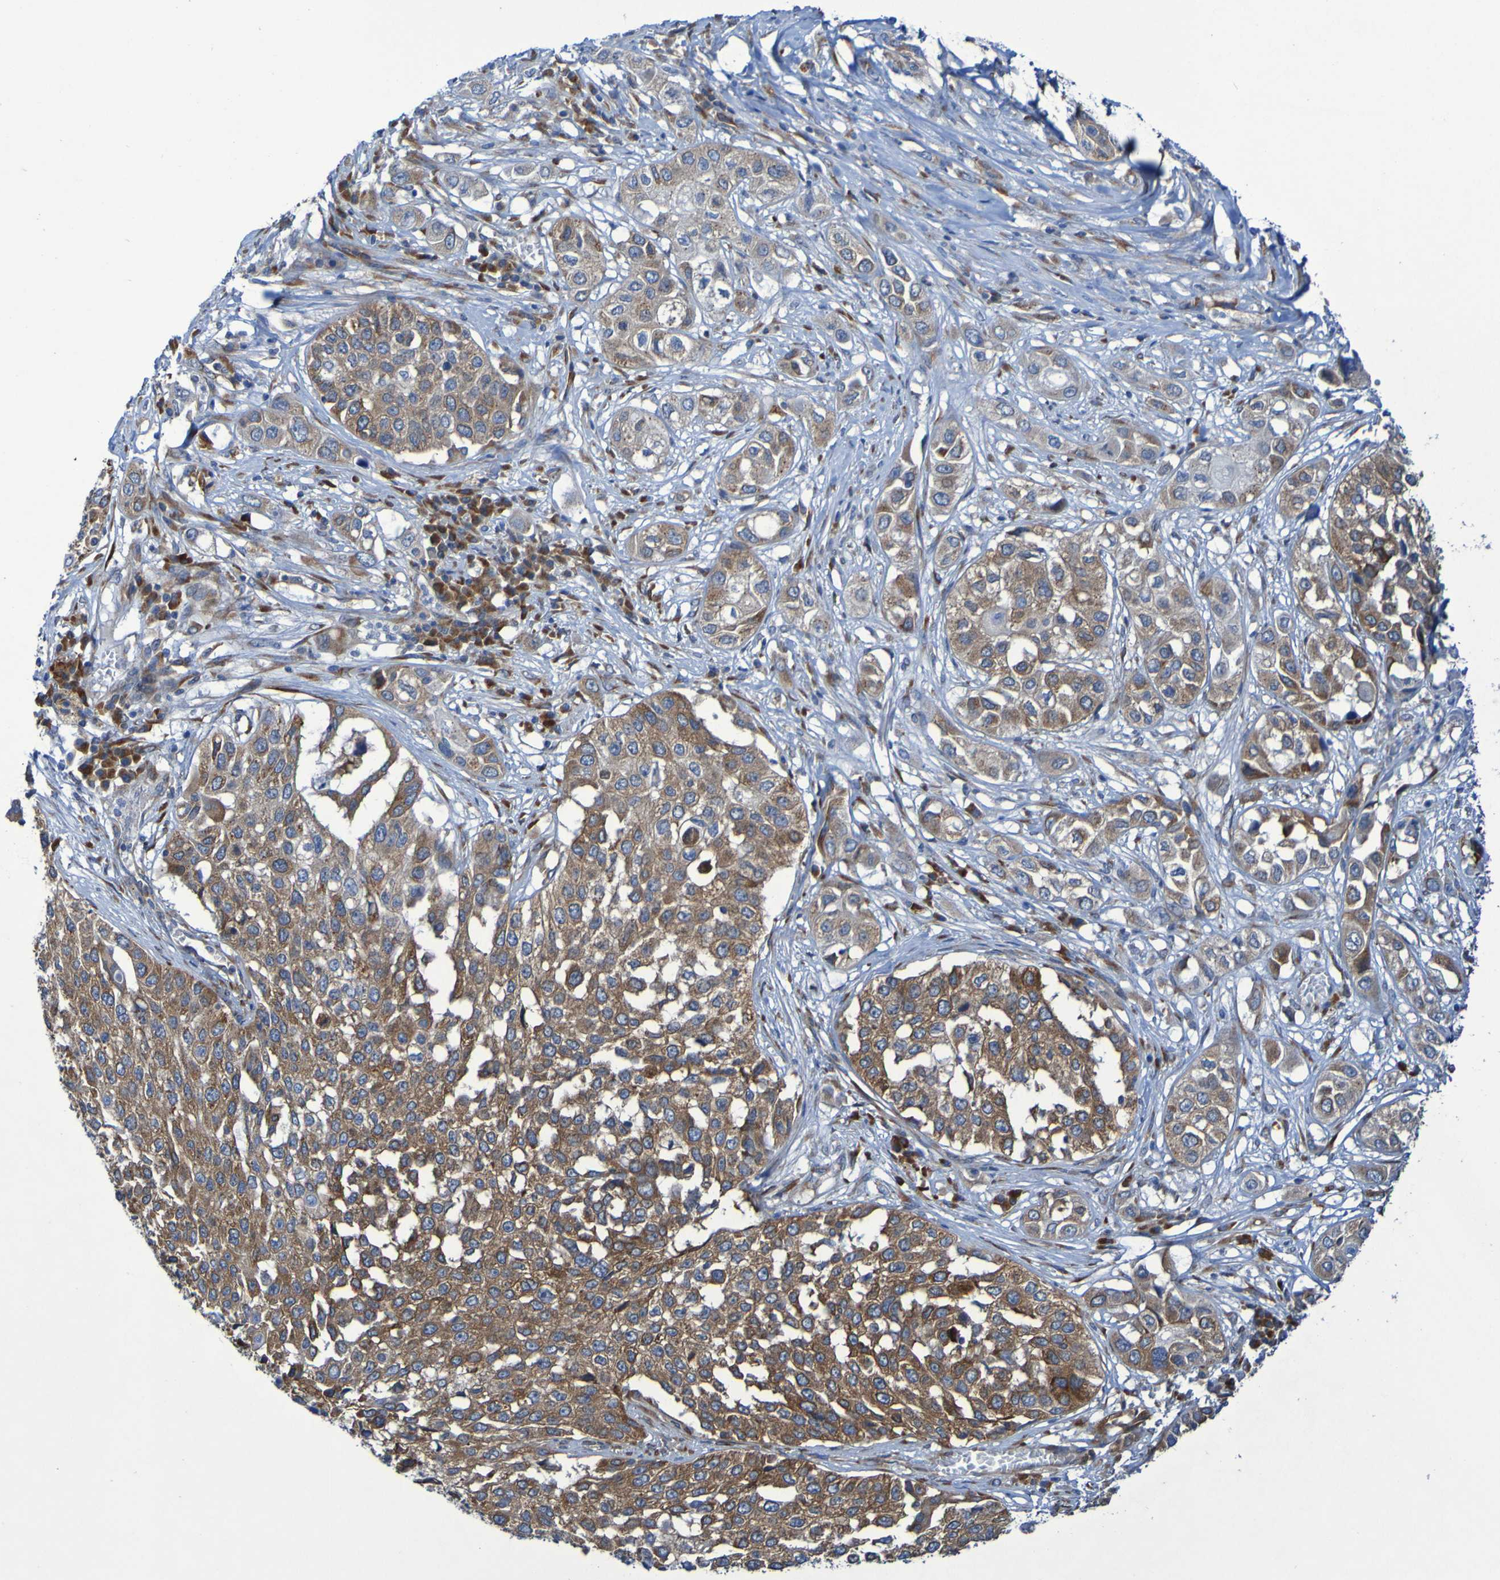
{"staining": {"intensity": "moderate", "quantity": ">75%", "location": "cytoplasmic/membranous"}, "tissue": "lung cancer", "cell_type": "Tumor cells", "image_type": "cancer", "snomed": [{"axis": "morphology", "description": "Squamous cell carcinoma, NOS"}, {"axis": "topography", "description": "Lung"}], "caption": "This is a micrograph of IHC staining of lung cancer, which shows moderate expression in the cytoplasmic/membranous of tumor cells.", "gene": "FKBP3", "patient": {"sex": "male", "age": 71}}